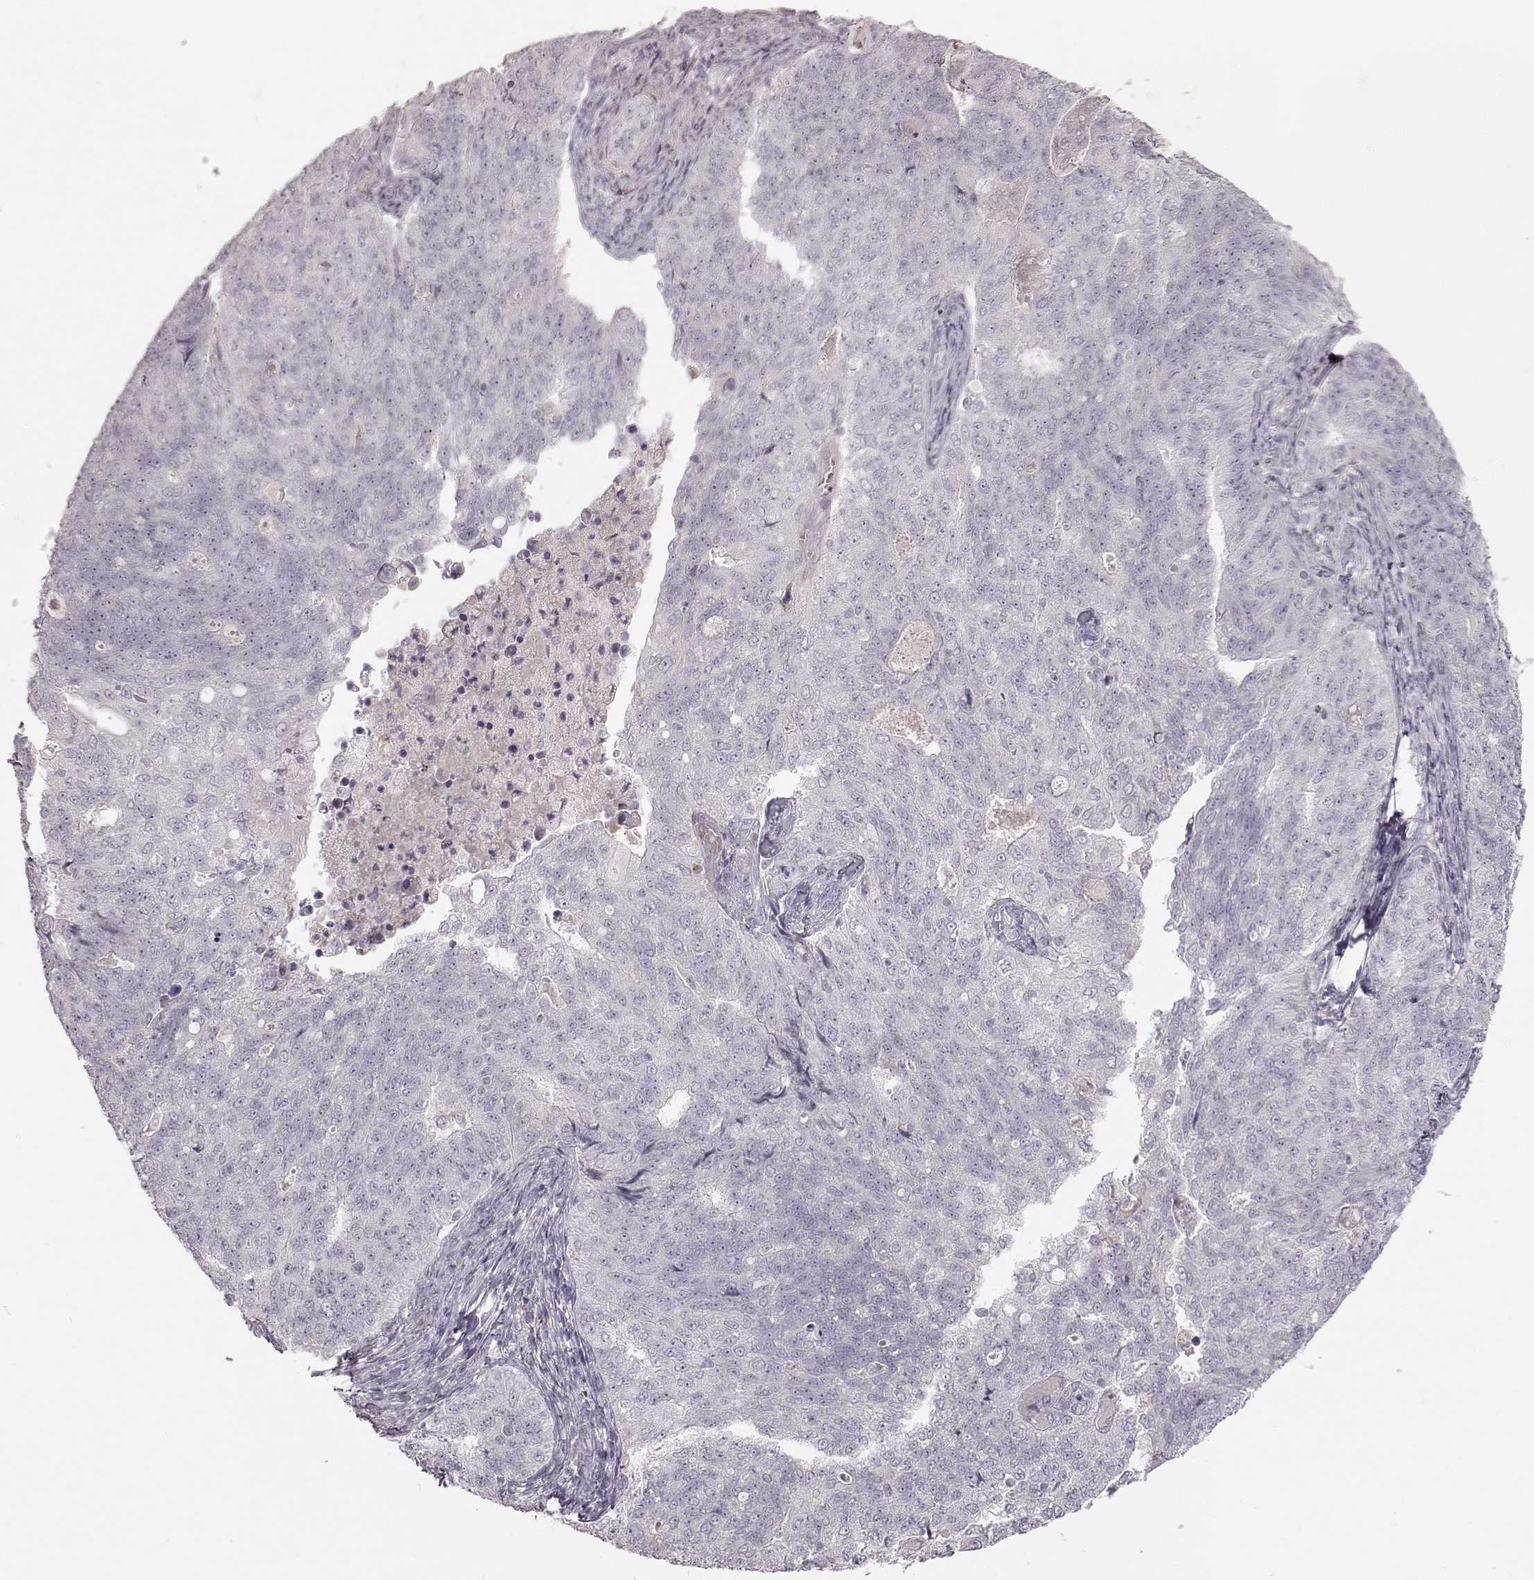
{"staining": {"intensity": "negative", "quantity": "none", "location": "none"}, "tissue": "endometrial cancer", "cell_type": "Tumor cells", "image_type": "cancer", "snomed": [{"axis": "morphology", "description": "Adenocarcinoma, NOS"}, {"axis": "topography", "description": "Endometrium"}], "caption": "An image of human endometrial cancer is negative for staining in tumor cells.", "gene": "PRLHR", "patient": {"sex": "female", "age": 43}}